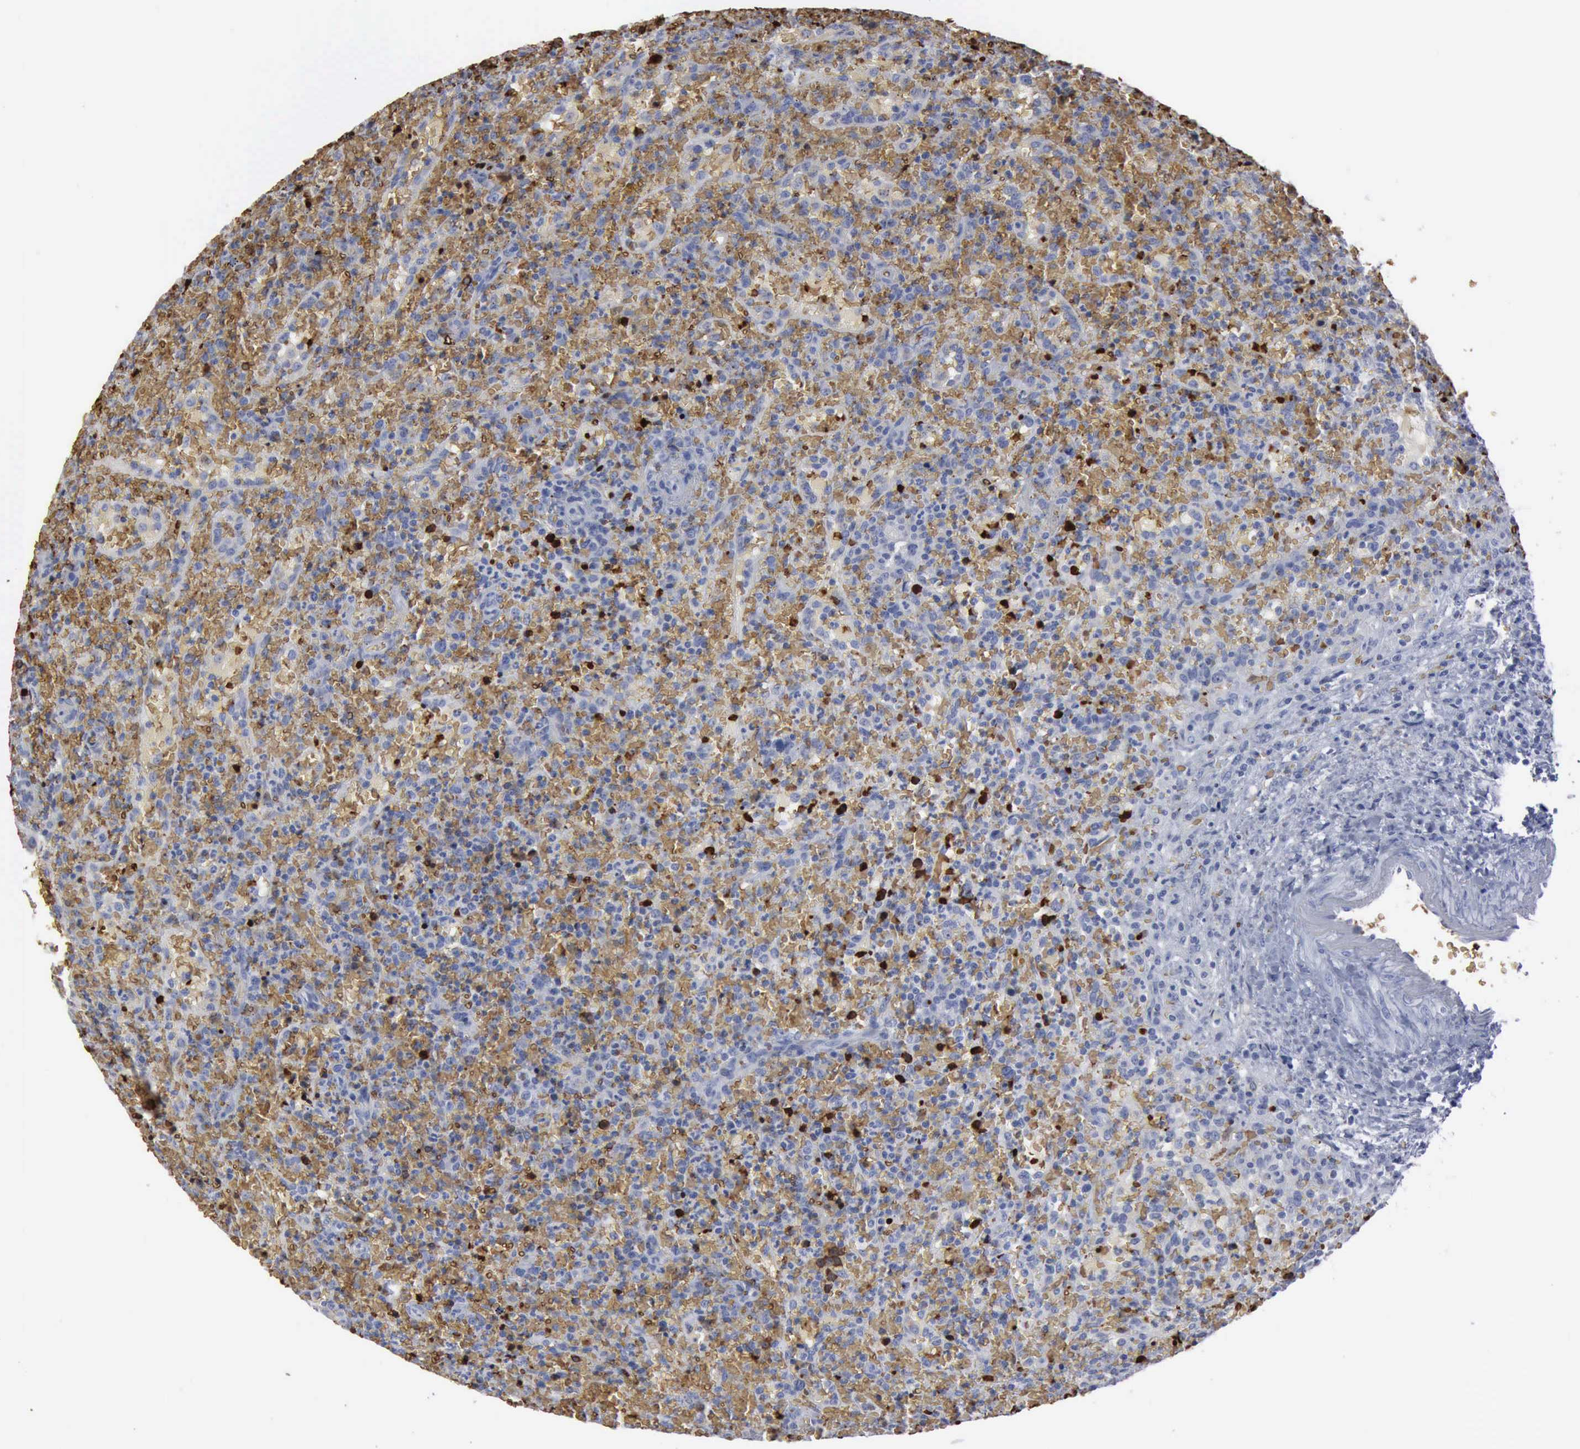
{"staining": {"intensity": "negative", "quantity": "none", "location": "none"}, "tissue": "lymphoma", "cell_type": "Tumor cells", "image_type": "cancer", "snomed": [{"axis": "morphology", "description": "Malignant lymphoma, non-Hodgkin's type, High grade"}, {"axis": "topography", "description": "Spleen"}, {"axis": "topography", "description": "Lymph node"}], "caption": "The immunohistochemistry micrograph has no significant positivity in tumor cells of lymphoma tissue.", "gene": "TGFB1", "patient": {"sex": "female", "age": 70}}